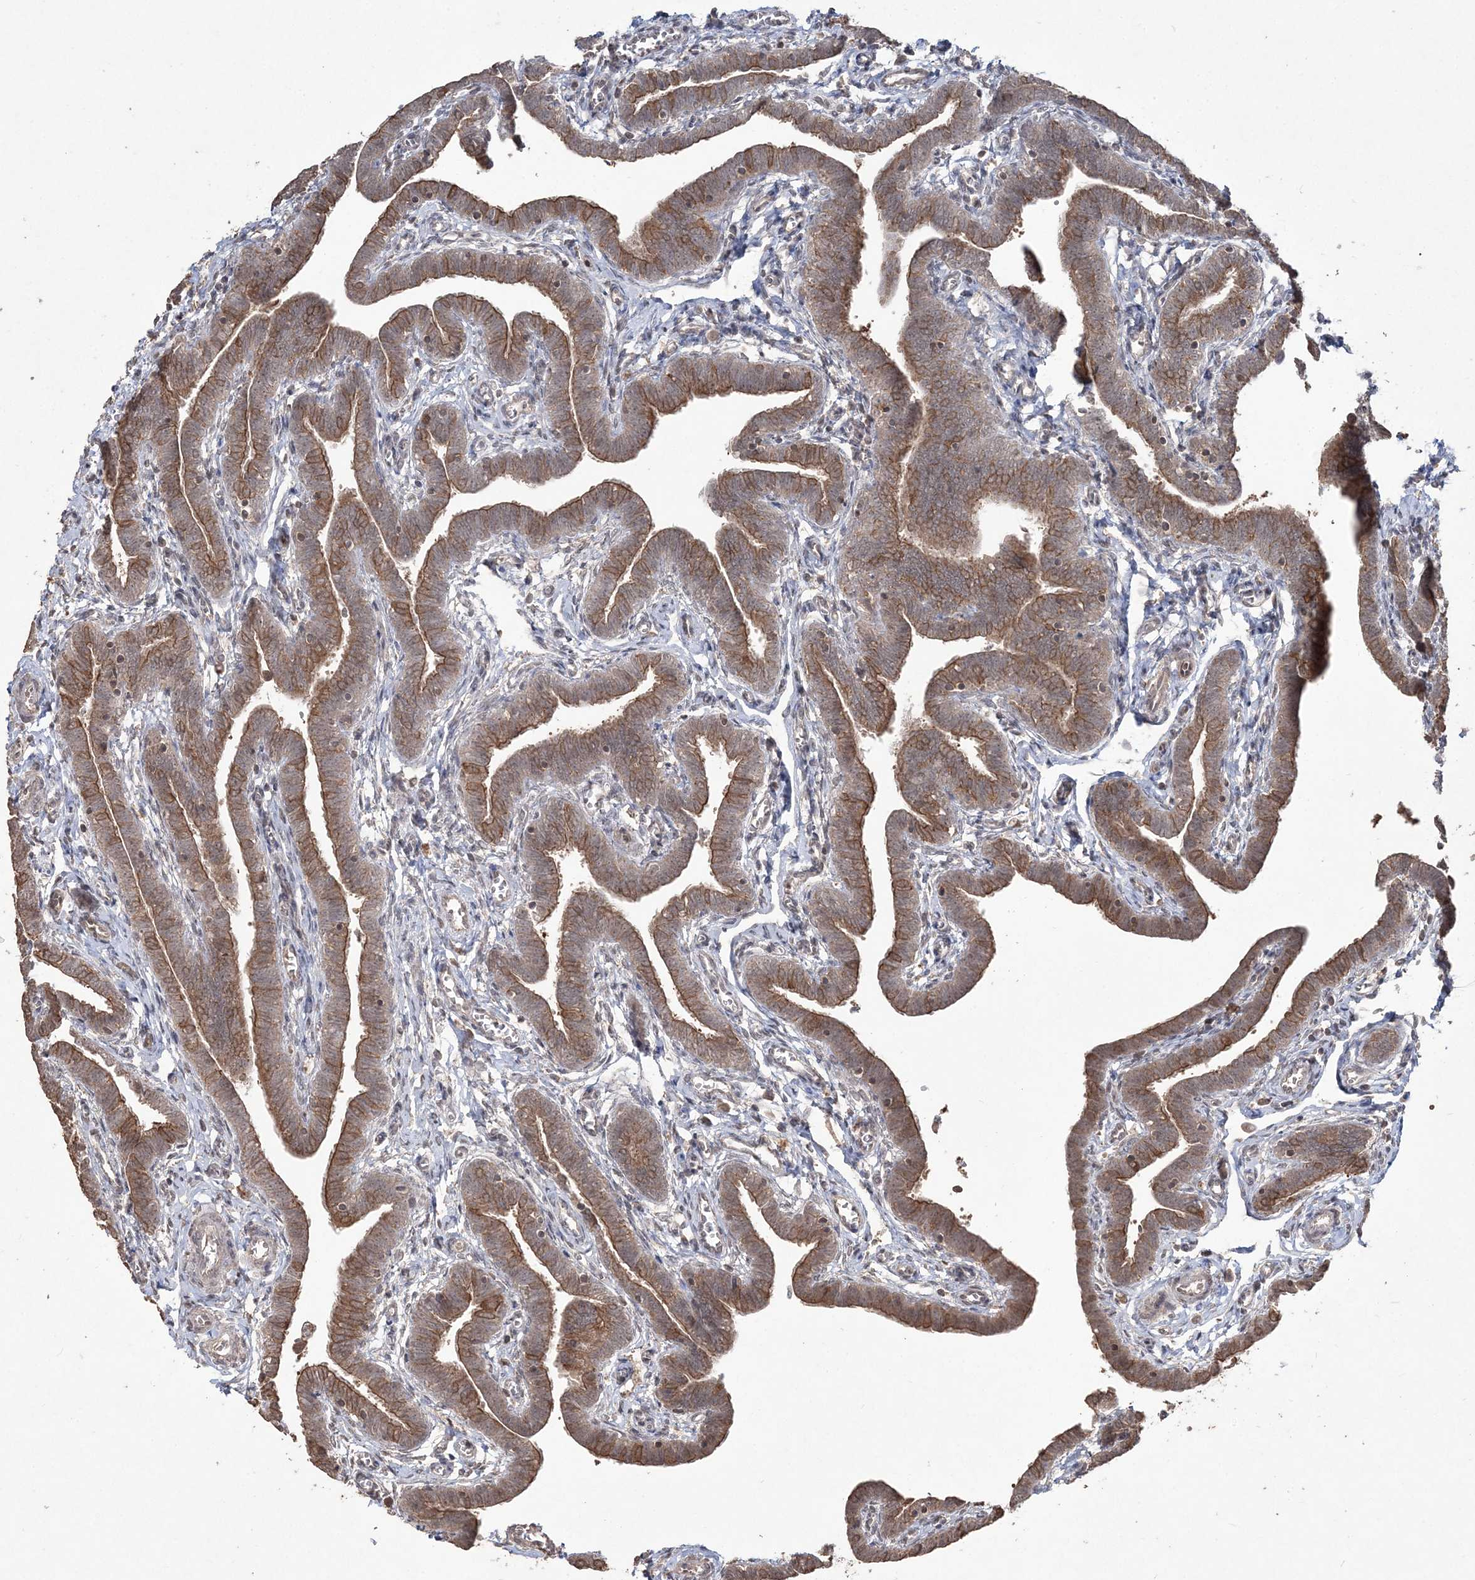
{"staining": {"intensity": "moderate", "quantity": ">75%", "location": "cytoplasmic/membranous"}, "tissue": "fallopian tube", "cell_type": "Glandular cells", "image_type": "normal", "snomed": [{"axis": "morphology", "description": "Normal tissue, NOS"}, {"axis": "topography", "description": "Fallopian tube"}], "caption": "Protein staining of benign fallopian tube displays moderate cytoplasmic/membranous staining in about >75% of glandular cells.", "gene": "EHHADH", "patient": {"sex": "female", "age": 36}}